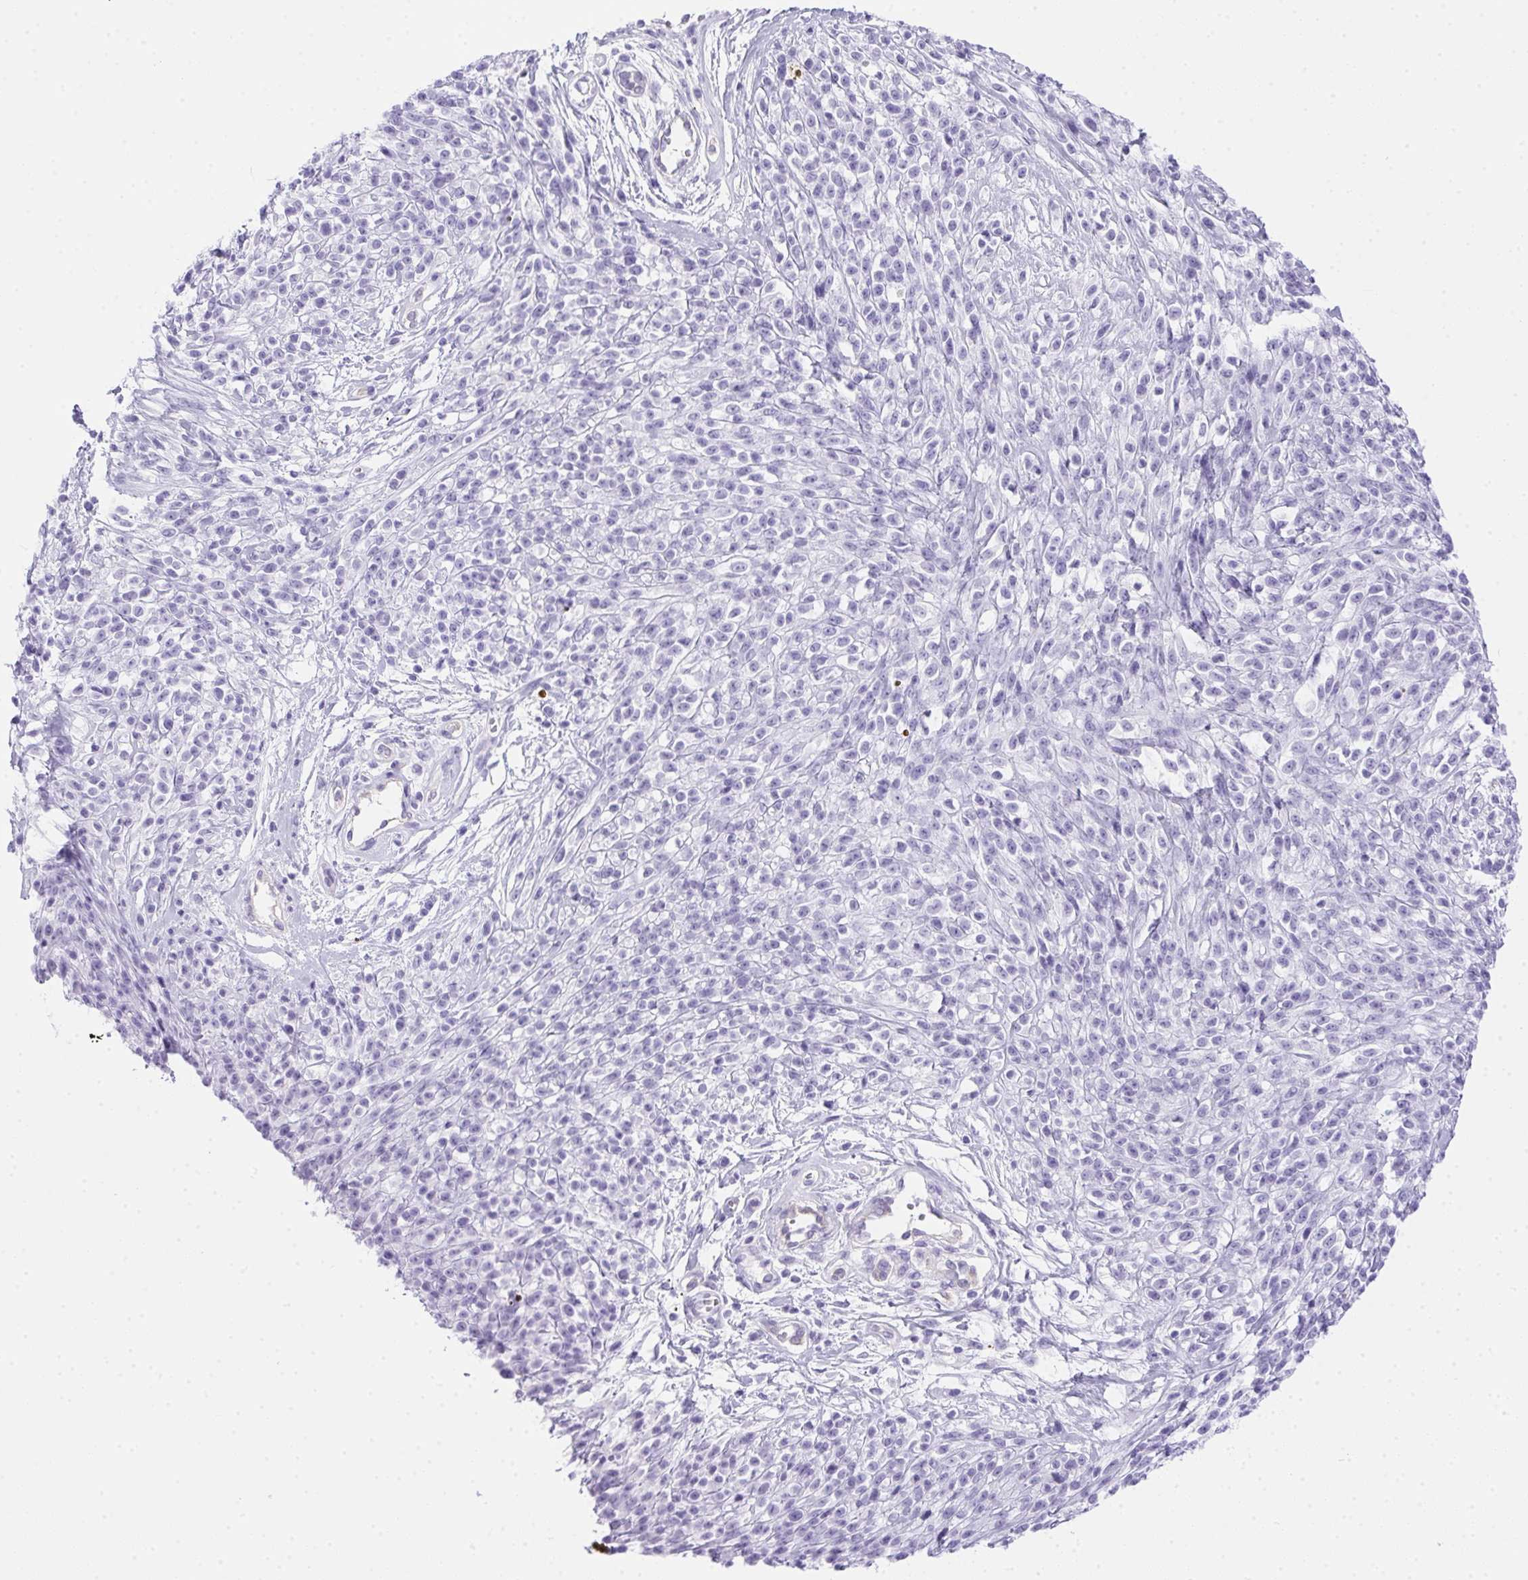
{"staining": {"intensity": "negative", "quantity": "none", "location": "none"}, "tissue": "melanoma", "cell_type": "Tumor cells", "image_type": "cancer", "snomed": [{"axis": "morphology", "description": "Malignant melanoma, NOS"}, {"axis": "topography", "description": "Skin"}, {"axis": "topography", "description": "Skin of trunk"}], "caption": "IHC histopathology image of malignant melanoma stained for a protein (brown), which demonstrates no staining in tumor cells.", "gene": "SPACA5B", "patient": {"sex": "male", "age": 74}}